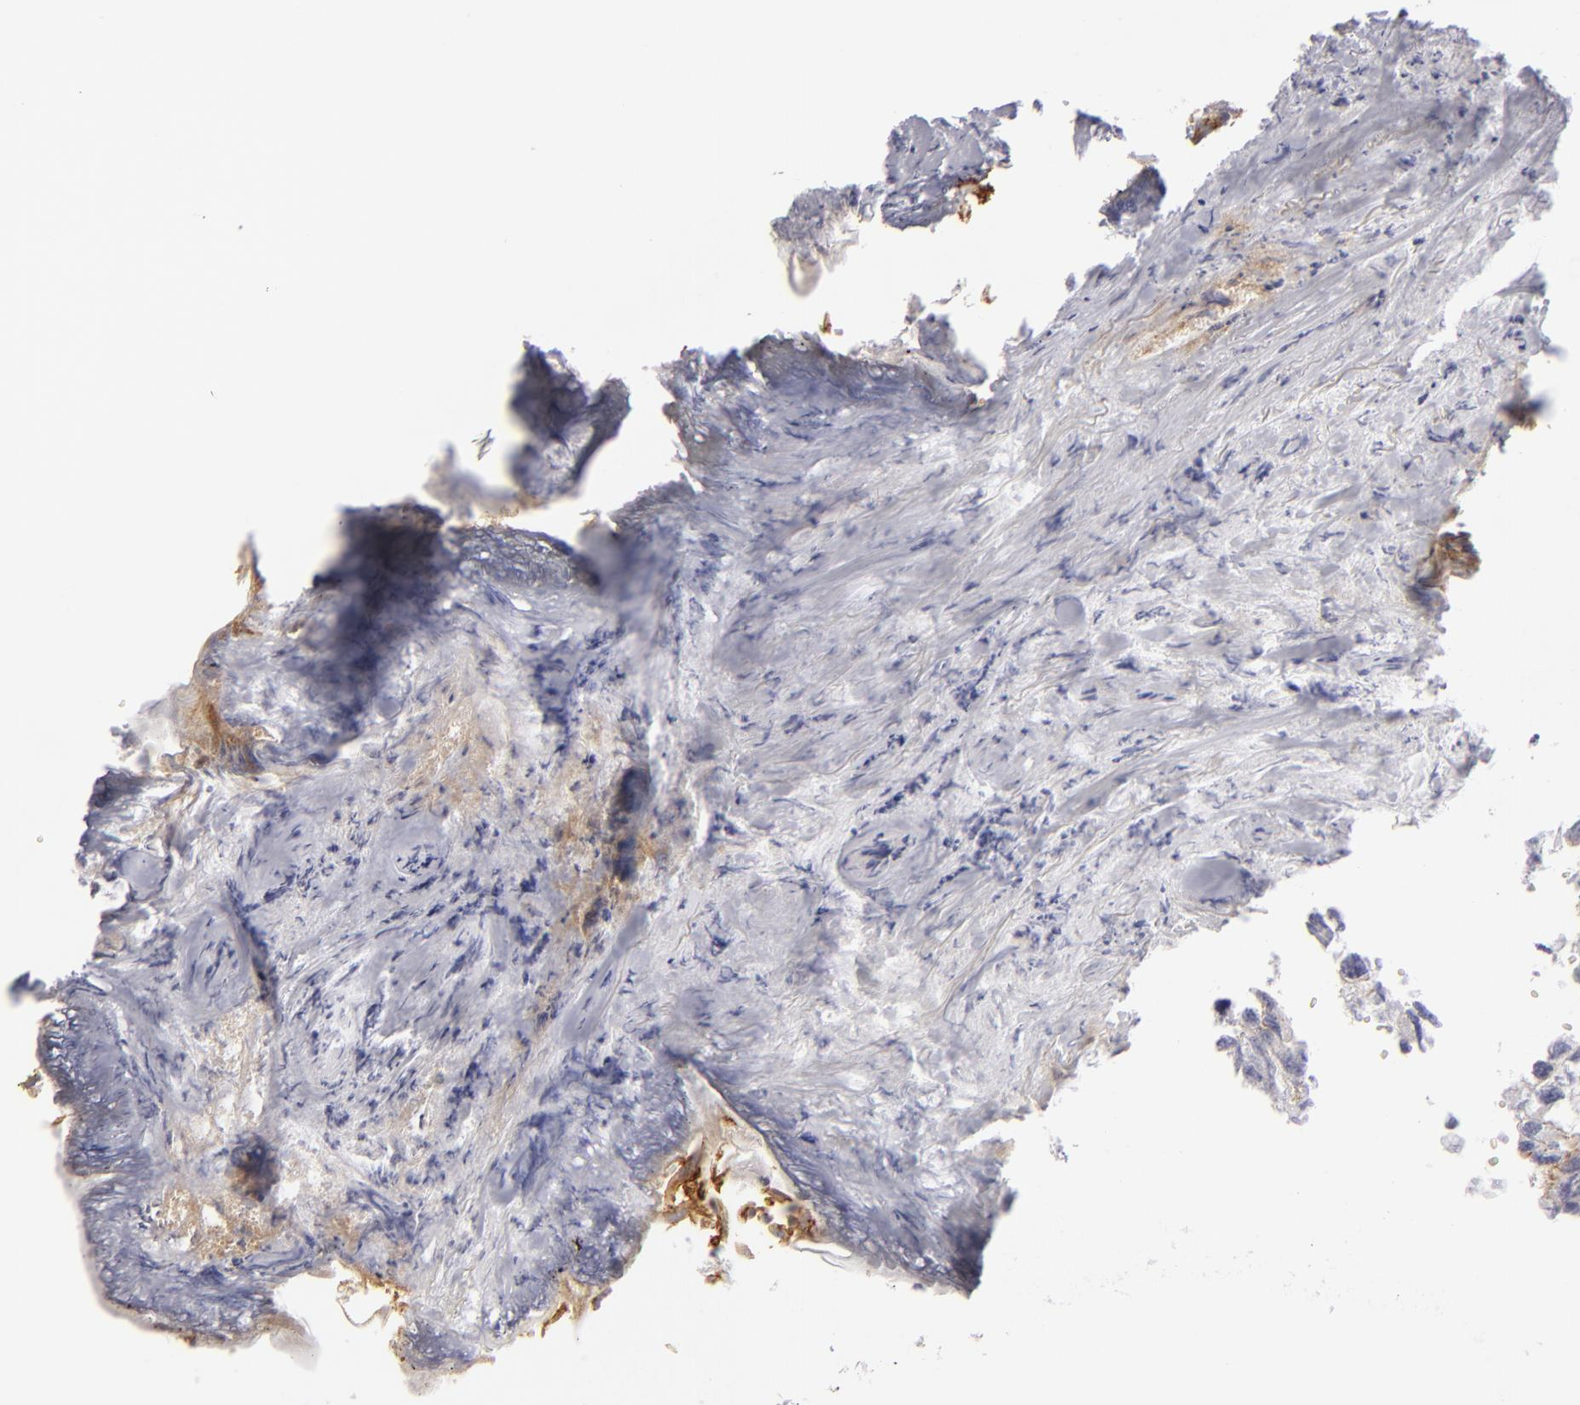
{"staining": {"intensity": "weak", "quantity": "<25%", "location": "cytoplasmic/membranous"}, "tissue": "testis cancer", "cell_type": "Tumor cells", "image_type": "cancer", "snomed": [{"axis": "morphology", "description": "Carcinoma, Embryonal, NOS"}, {"axis": "topography", "description": "Testis"}], "caption": "Immunohistochemistry (IHC) photomicrograph of testis cancer stained for a protein (brown), which demonstrates no expression in tumor cells.", "gene": "JUP", "patient": {"sex": "male", "age": 31}}